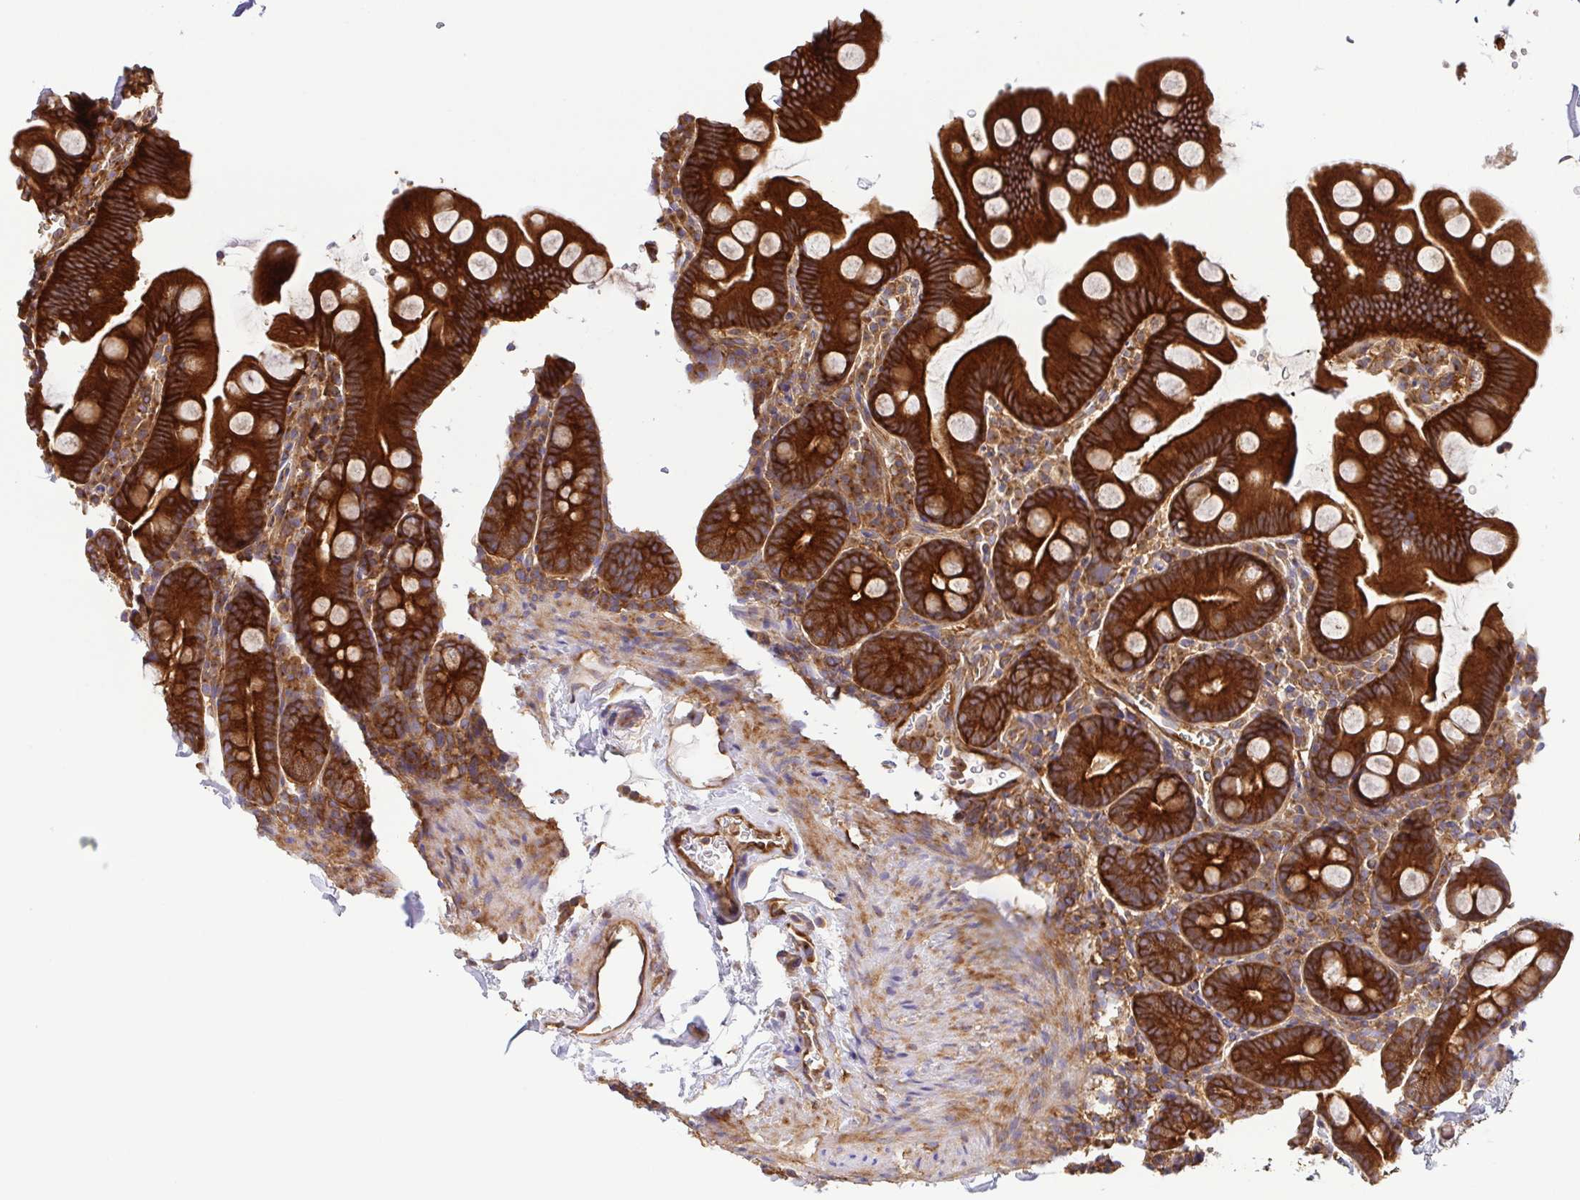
{"staining": {"intensity": "strong", "quantity": ">75%", "location": "cytoplasmic/membranous"}, "tissue": "small intestine", "cell_type": "Glandular cells", "image_type": "normal", "snomed": [{"axis": "morphology", "description": "Normal tissue, NOS"}, {"axis": "topography", "description": "Small intestine"}], "caption": "Protein expression analysis of unremarkable human small intestine reveals strong cytoplasmic/membranous positivity in approximately >75% of glandular cells. The staining is performed using DAB brown chromogen to label protein expression. The nuclei are counter-stained blue using hematoxylin.", "gene": "KIF5B", "patient": {"sex": "female", "age": 68}}